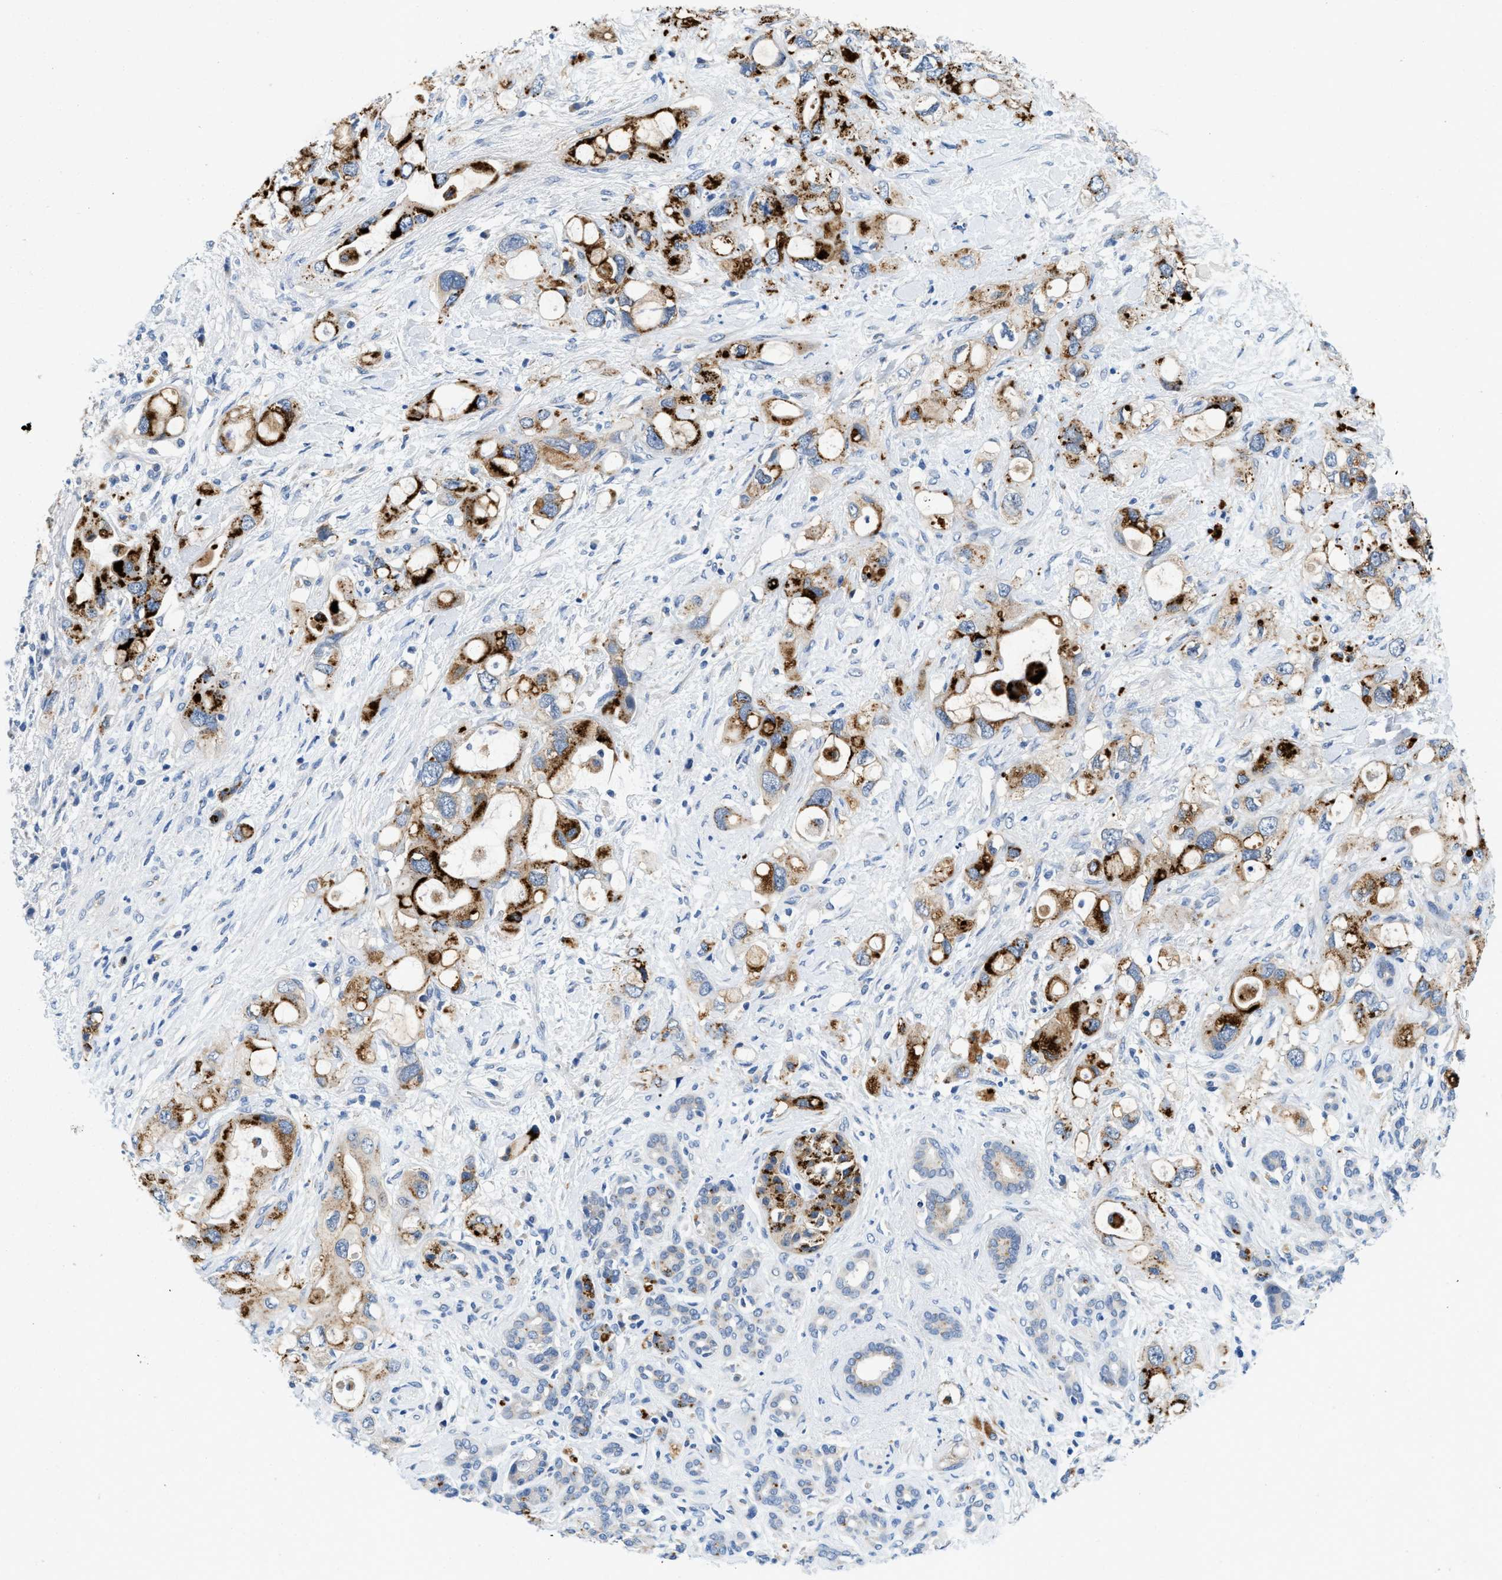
{"staining": {"intensity": "strong", "quantity": "25%-75%", "location": "cytoplasmic/membranous"}, "tissue": "pancreatic cancer", "cell_type": "Tumor cells", "image_type": "cancer", "snomed": [{"axis": "morphology", "description": "Adenocarcinoma, NOS"}, {"axis": "topography", "description": "Pancreas"}], "caption": "This is a micrograph of immunohistochemistry staining of pancreatic cancer (adenocarcinoma), which shows strong positivity in the cytoplasmic/membranous of tumor cells.", "gene": "TSPAN3", "patient": {"sex": "female", "age": 56}}